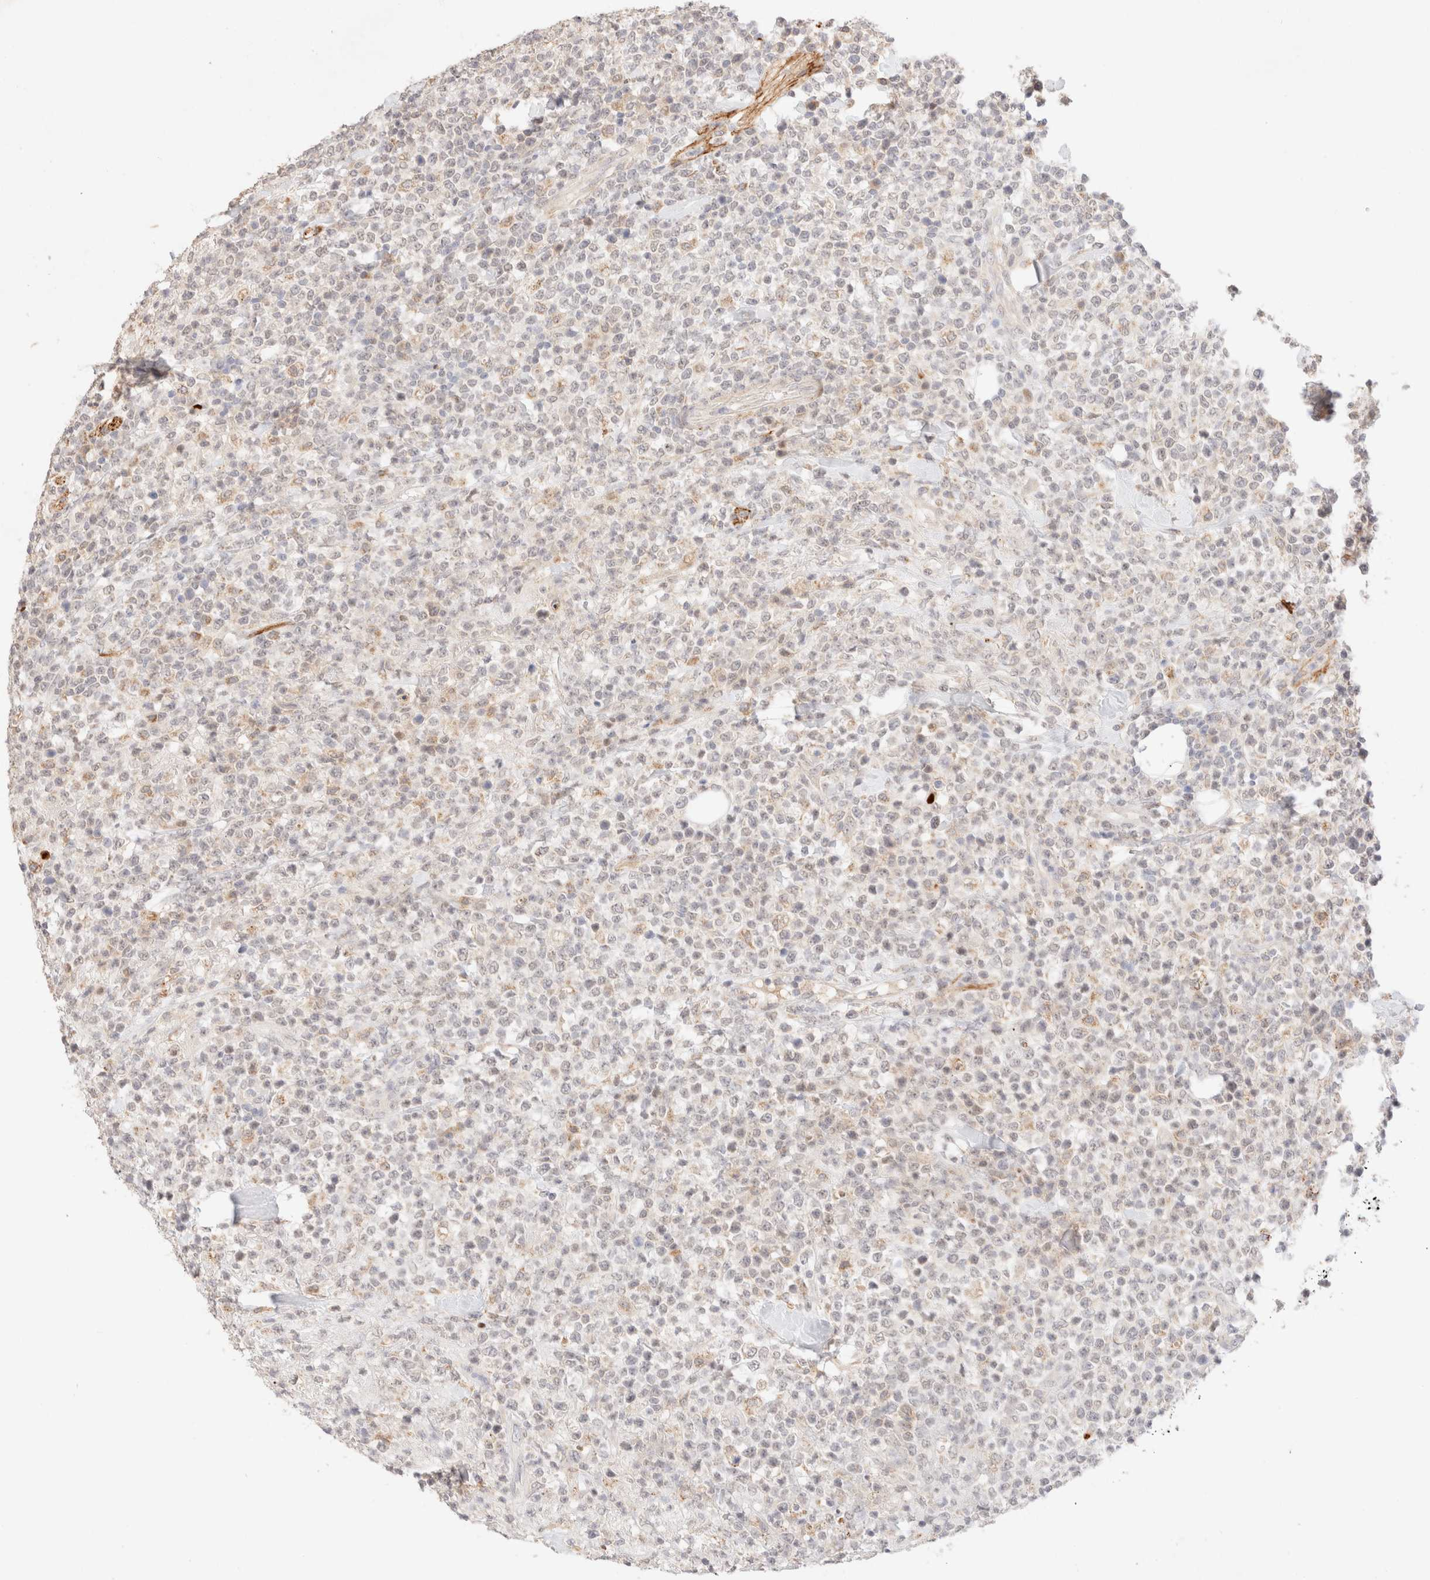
{"staining": {"intensity": "negative", "quantity": "none", "location": "none"}, "tissue": "lymphoma", "cell_type": "Tumor cells", "image_type": "cancer", "snomed": [{"axis": "morphology", "description": "Malignant lymphoma, non-Hodgkin's type, High grade"}, {"axis": "topography", "description": "Colon"}], "caption": "Photomicrograph shows no protein expression in tumor cells of high-grade malignant lymphoma, non-Hodgkin's type tissue.", "gene": "SNTB1", "patient": {"sex": "female", "age": 53}}